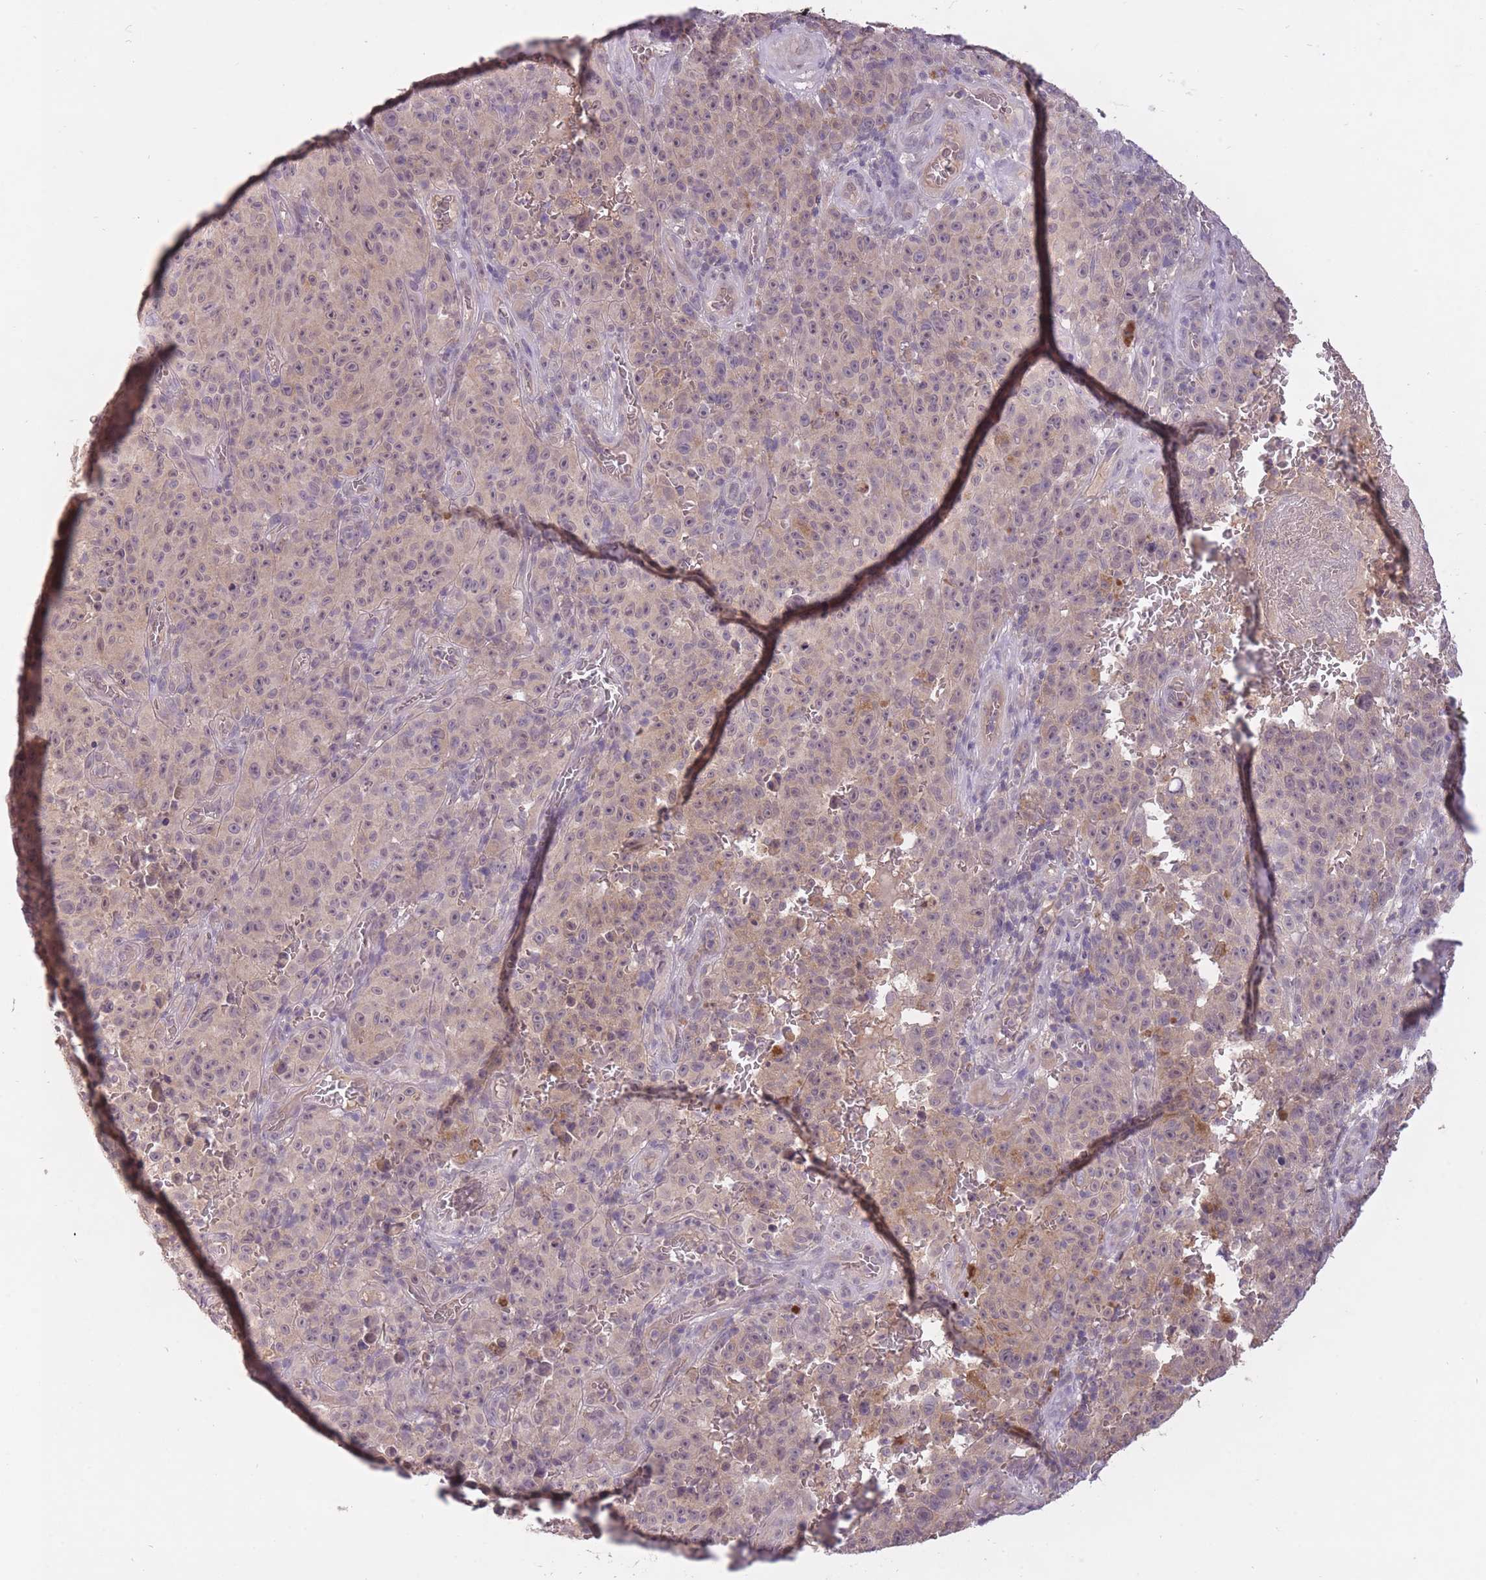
{"staining": {"intensity": "weak", "quantity": "<25%", "location": "cytoplasmic/membranous"}, "tissue": "melanoma", "cell_type": "Tumor cells", "image_type": "cancer", "snomed": [{"axis": "morphology", "description": "Malignant melanoma, NOS"}, {"axis": "topography", "description": "Skin"}], "caption": "DAB immunohistochemical staining of human melanoma displays no significant staining in tumor cells. The staining is performed using DAB (3,3'-diaminobenzidine) brown chromogen with nuclei counter-stained in using hematoxylin.", "gene": "LRATD2", "patient": {"sex": "female", "age": 82}}